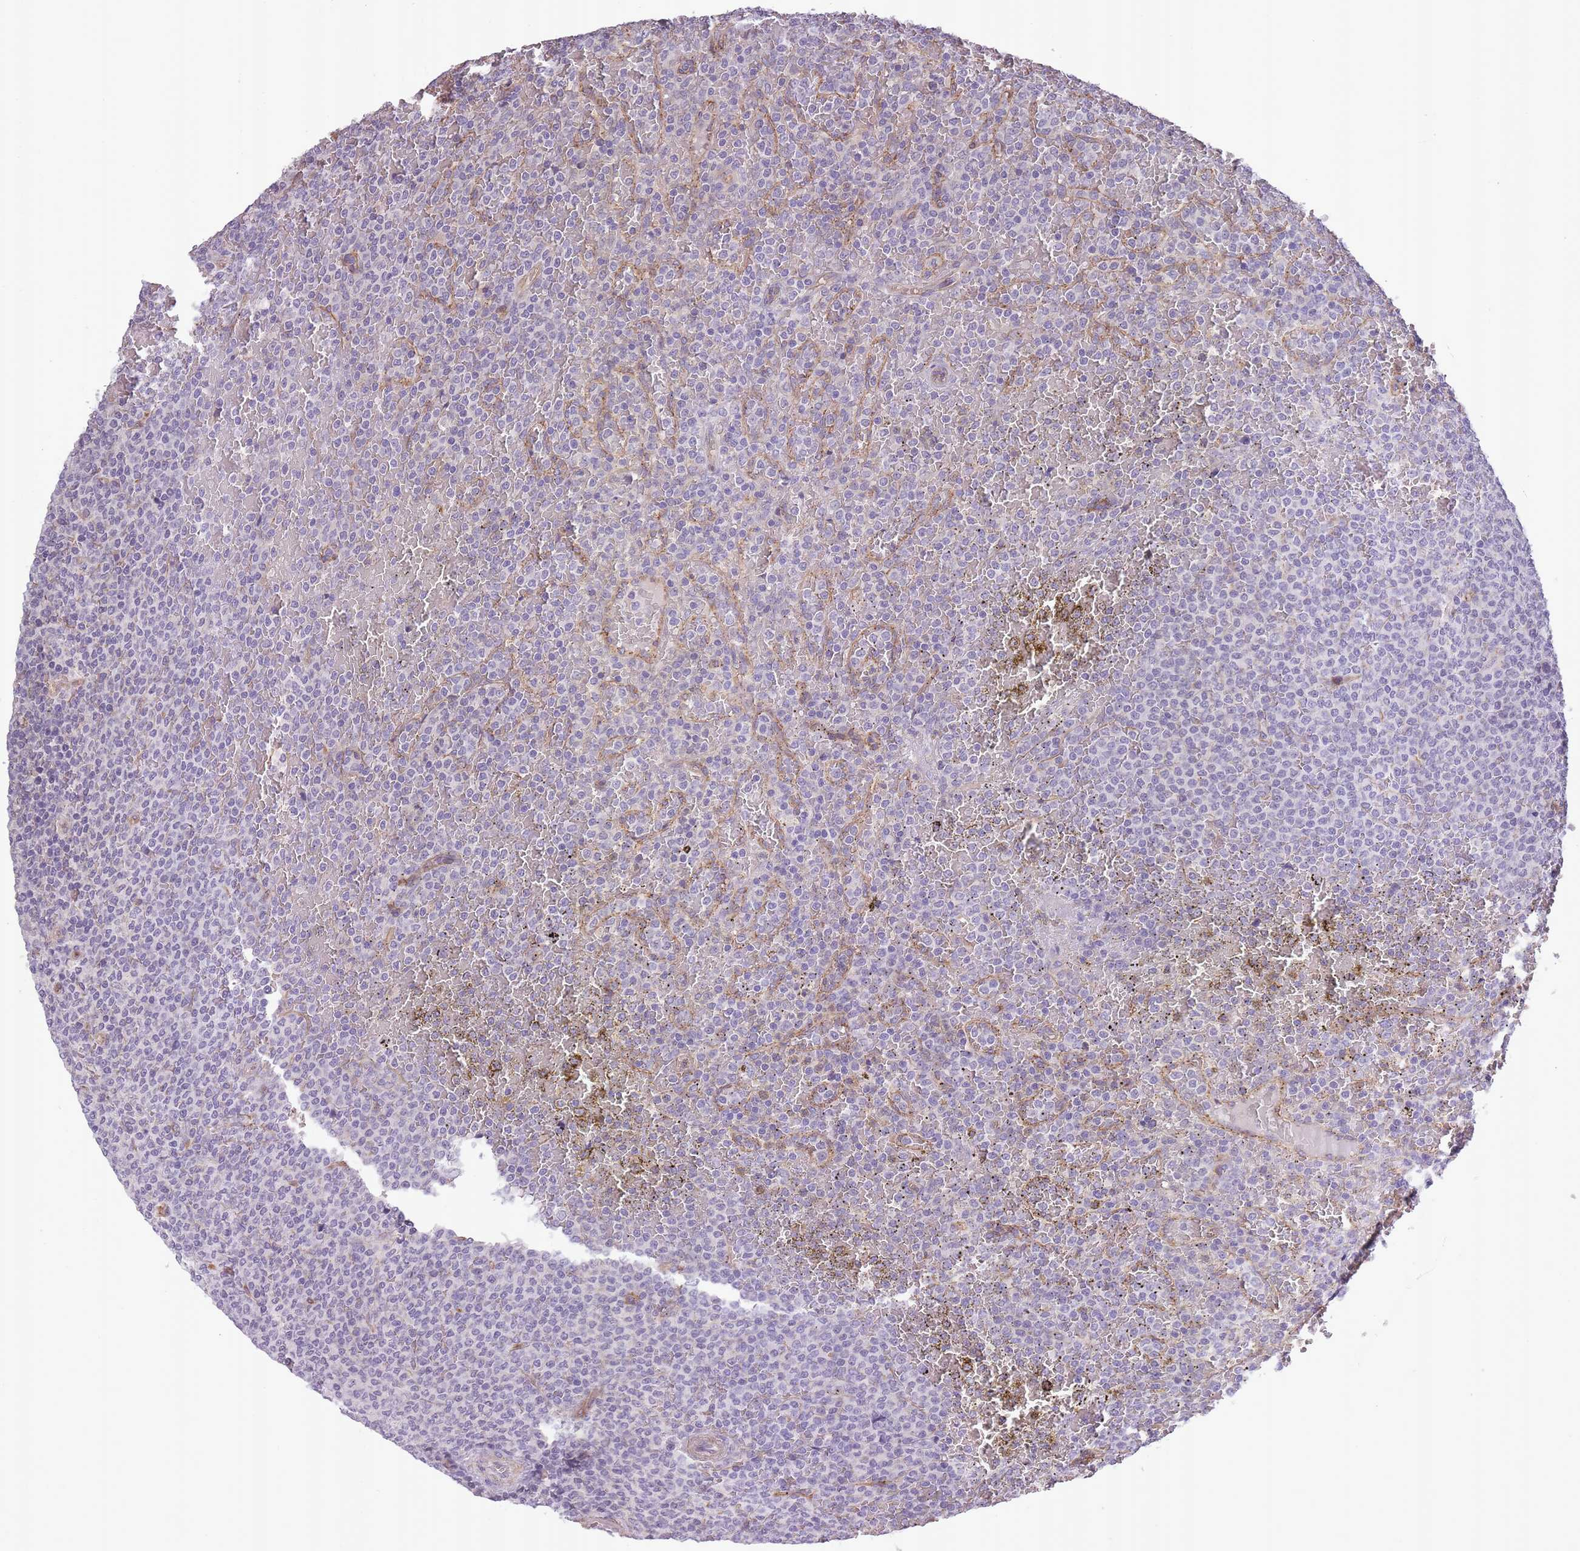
{"staining": {"intensity": "negative", "quantity": "none", "location": "none"}, "tissue": "lymphoma", "cell_type": "Tumor cells", "image_type": "cancer", "snomed": [{"axis": "morphology", "description": "Malignant lymphoma, non-Hodgkin's type, Low grade"}, {"axis": "topography", "description": "Spleen"}], "caption": "Immunohistochemistry of lymphoma demonstrates no expression in tumor cells.", "gene": "SLC8A2", "patient": {"sex": "male", "age": 60}}